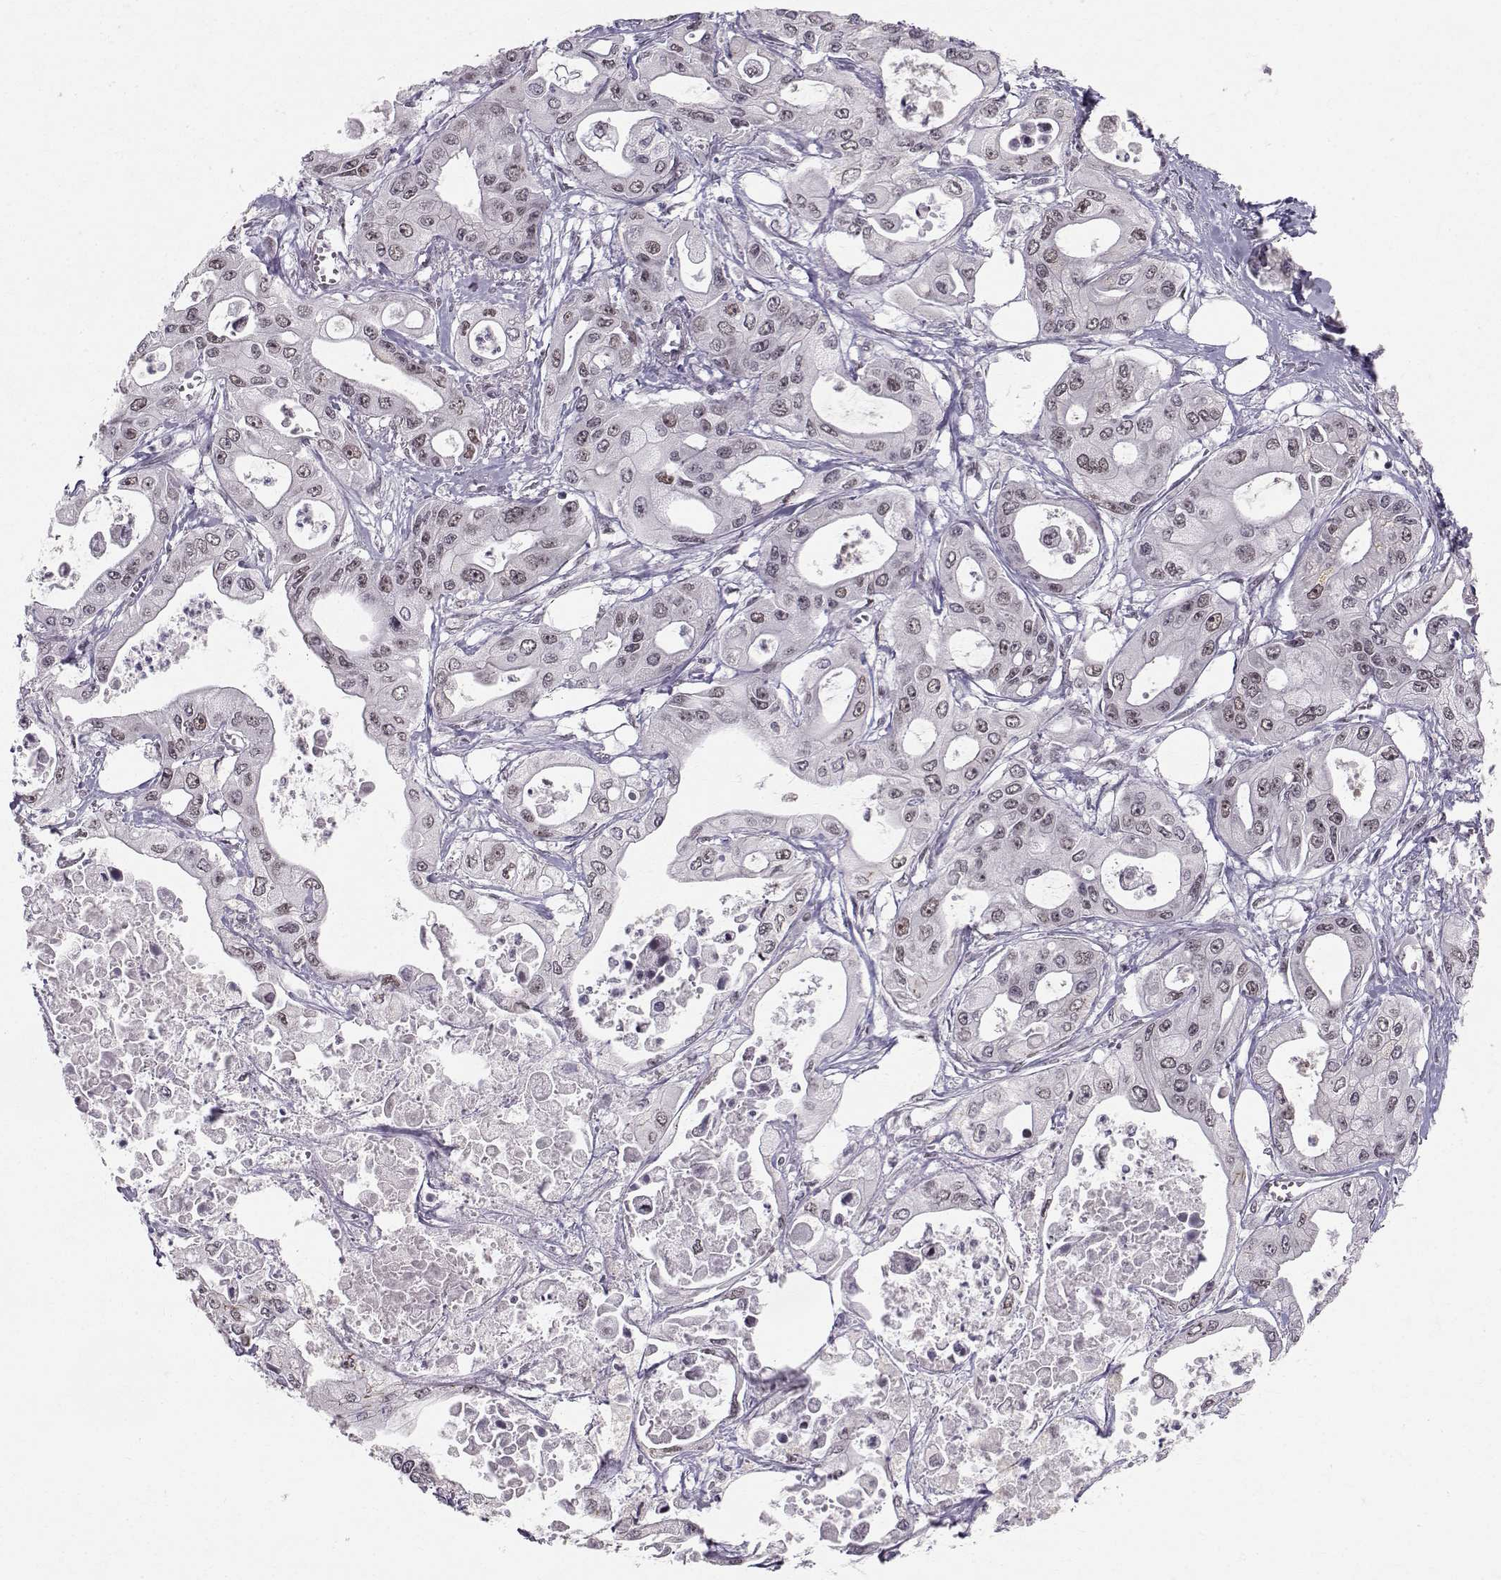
{"staining": {"intensity": "moderate", "quantity": "<25%", "location": "nuclear"}, "tissue": "pancreatic cancer", "cell_type": "Tumor cells", "image_type": "cancer", "snomed": [{"axis": "morphology", "description": "Adenocarcinoma, NOS"}, {"axis": "topography", "description": "Pancreas"}], "caption": "Approximately <25% of tumor cells in human pancreatic cancer (adenocarcinoma) exhibit moderate nuclear protein positivity as visualized by brown immunohistochemical staining.", "gene": "RPP38", "patient": {"sex": "male", "age": 70}}